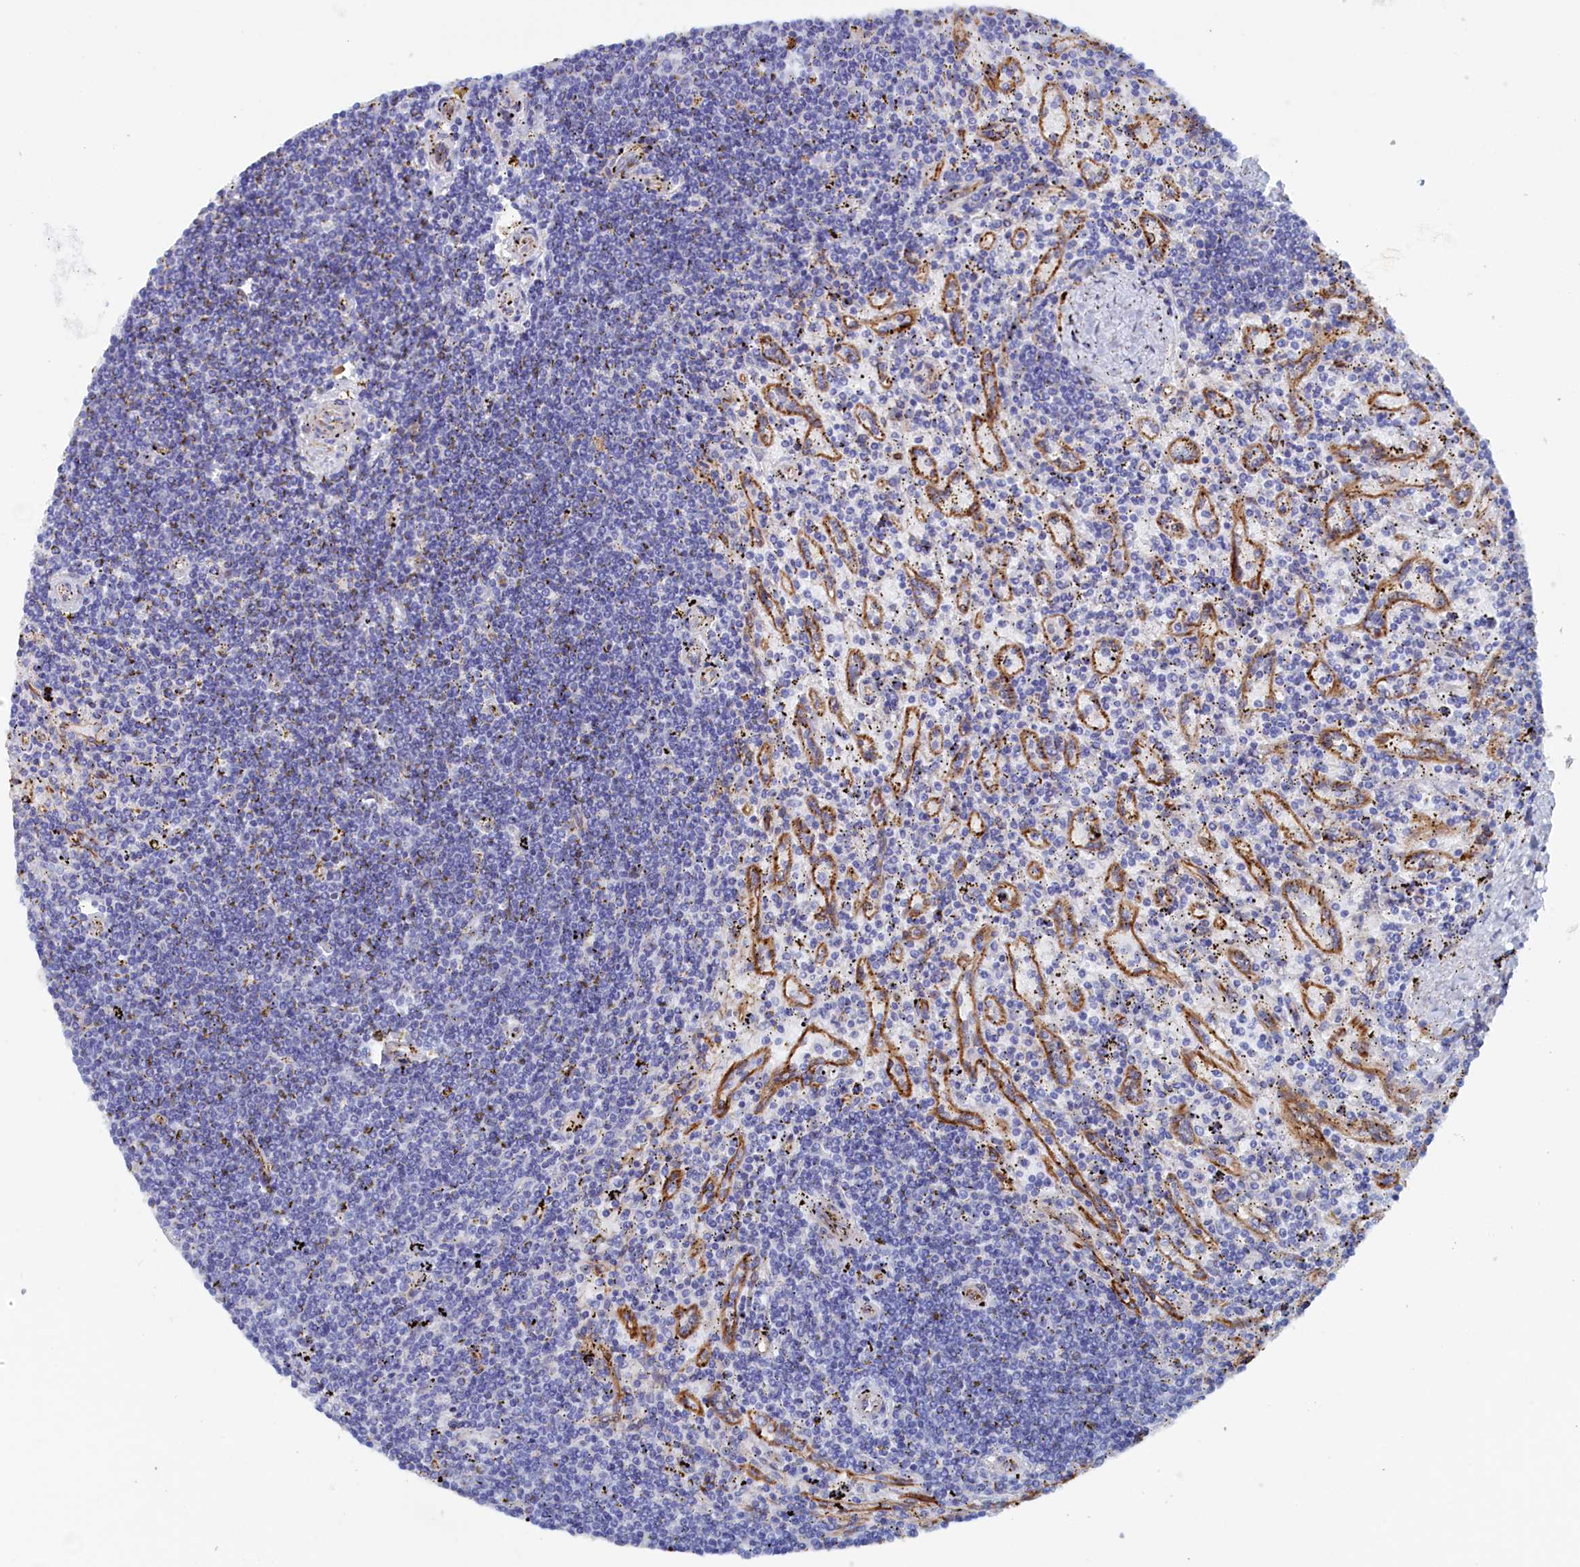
{"staining": {"intensity": "negative", "quantity": "none", "location": "none"}, "tissue": "lymphoma", "cell_type": "Tumor cells", "image_type": "cancer", "snomed": [{"axis": "morphology", "description": "Malignant lymphoma, non-Hodgkin's type, Low grade"}, {"axis": "topography", "description": "Spleen"}], "caption": "There is no significant expression in tumor cells of lymphoma.", "gene": "COG7", "patient": {"sex": "male", "age": 76}}